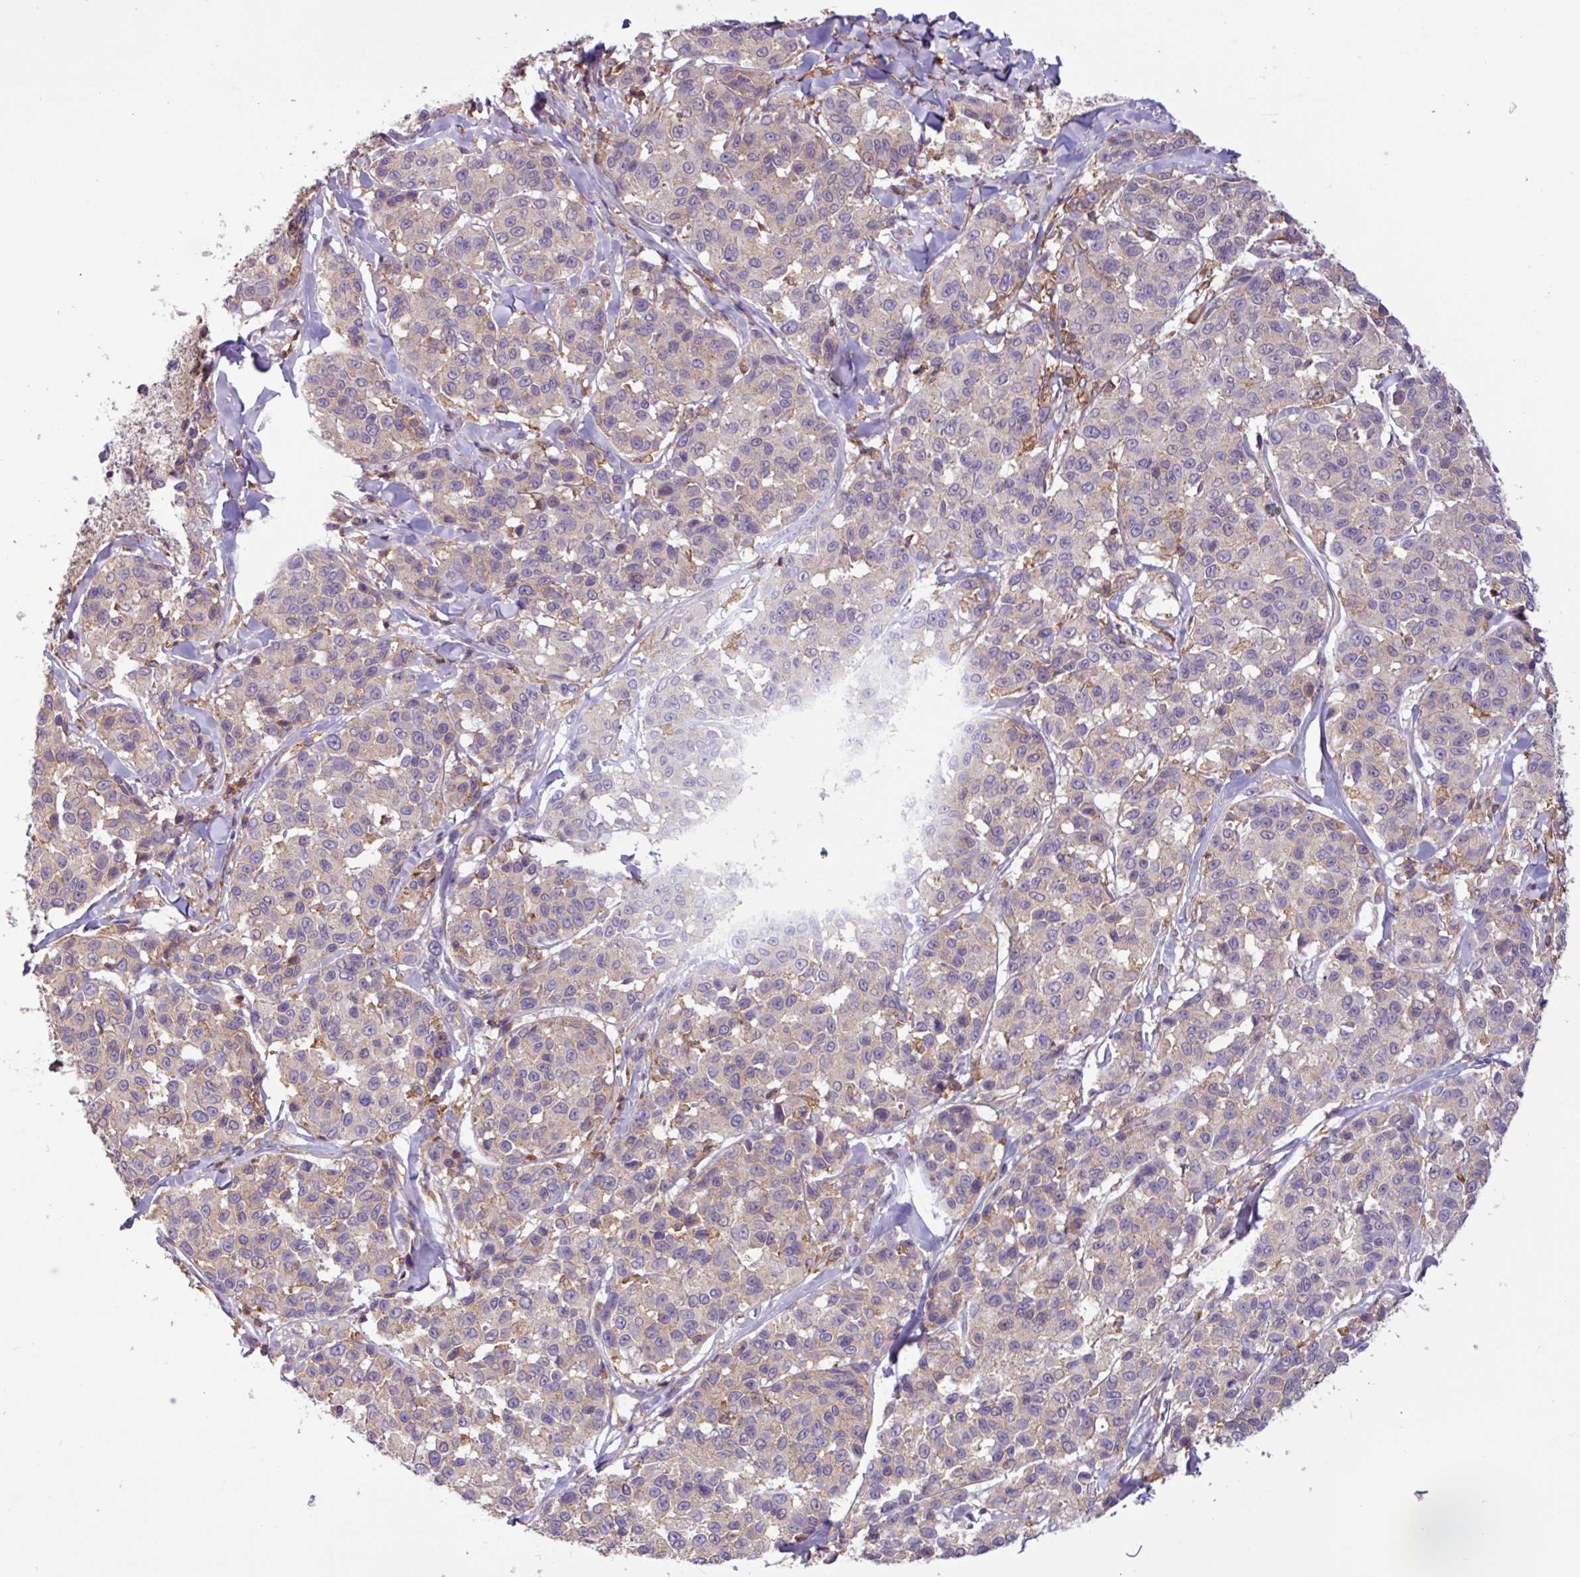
{"staining": {"intensity": "negative", "quantity": "none", "location": "none"}, "tissue": "melanoma", "cell_type": "Tumor cells", "image_type": "cancer", "snomed": [{"axis": "morphology", "description": "Malignant melanoma, NOS"}, {"axis": "topography", "description": "Skin"}], "caption": "The photomicrograph displays no significant expression in tumor cells of melanoma.", "gene": "ACTR3", "patient": {"sex": "female", "age": 66}}